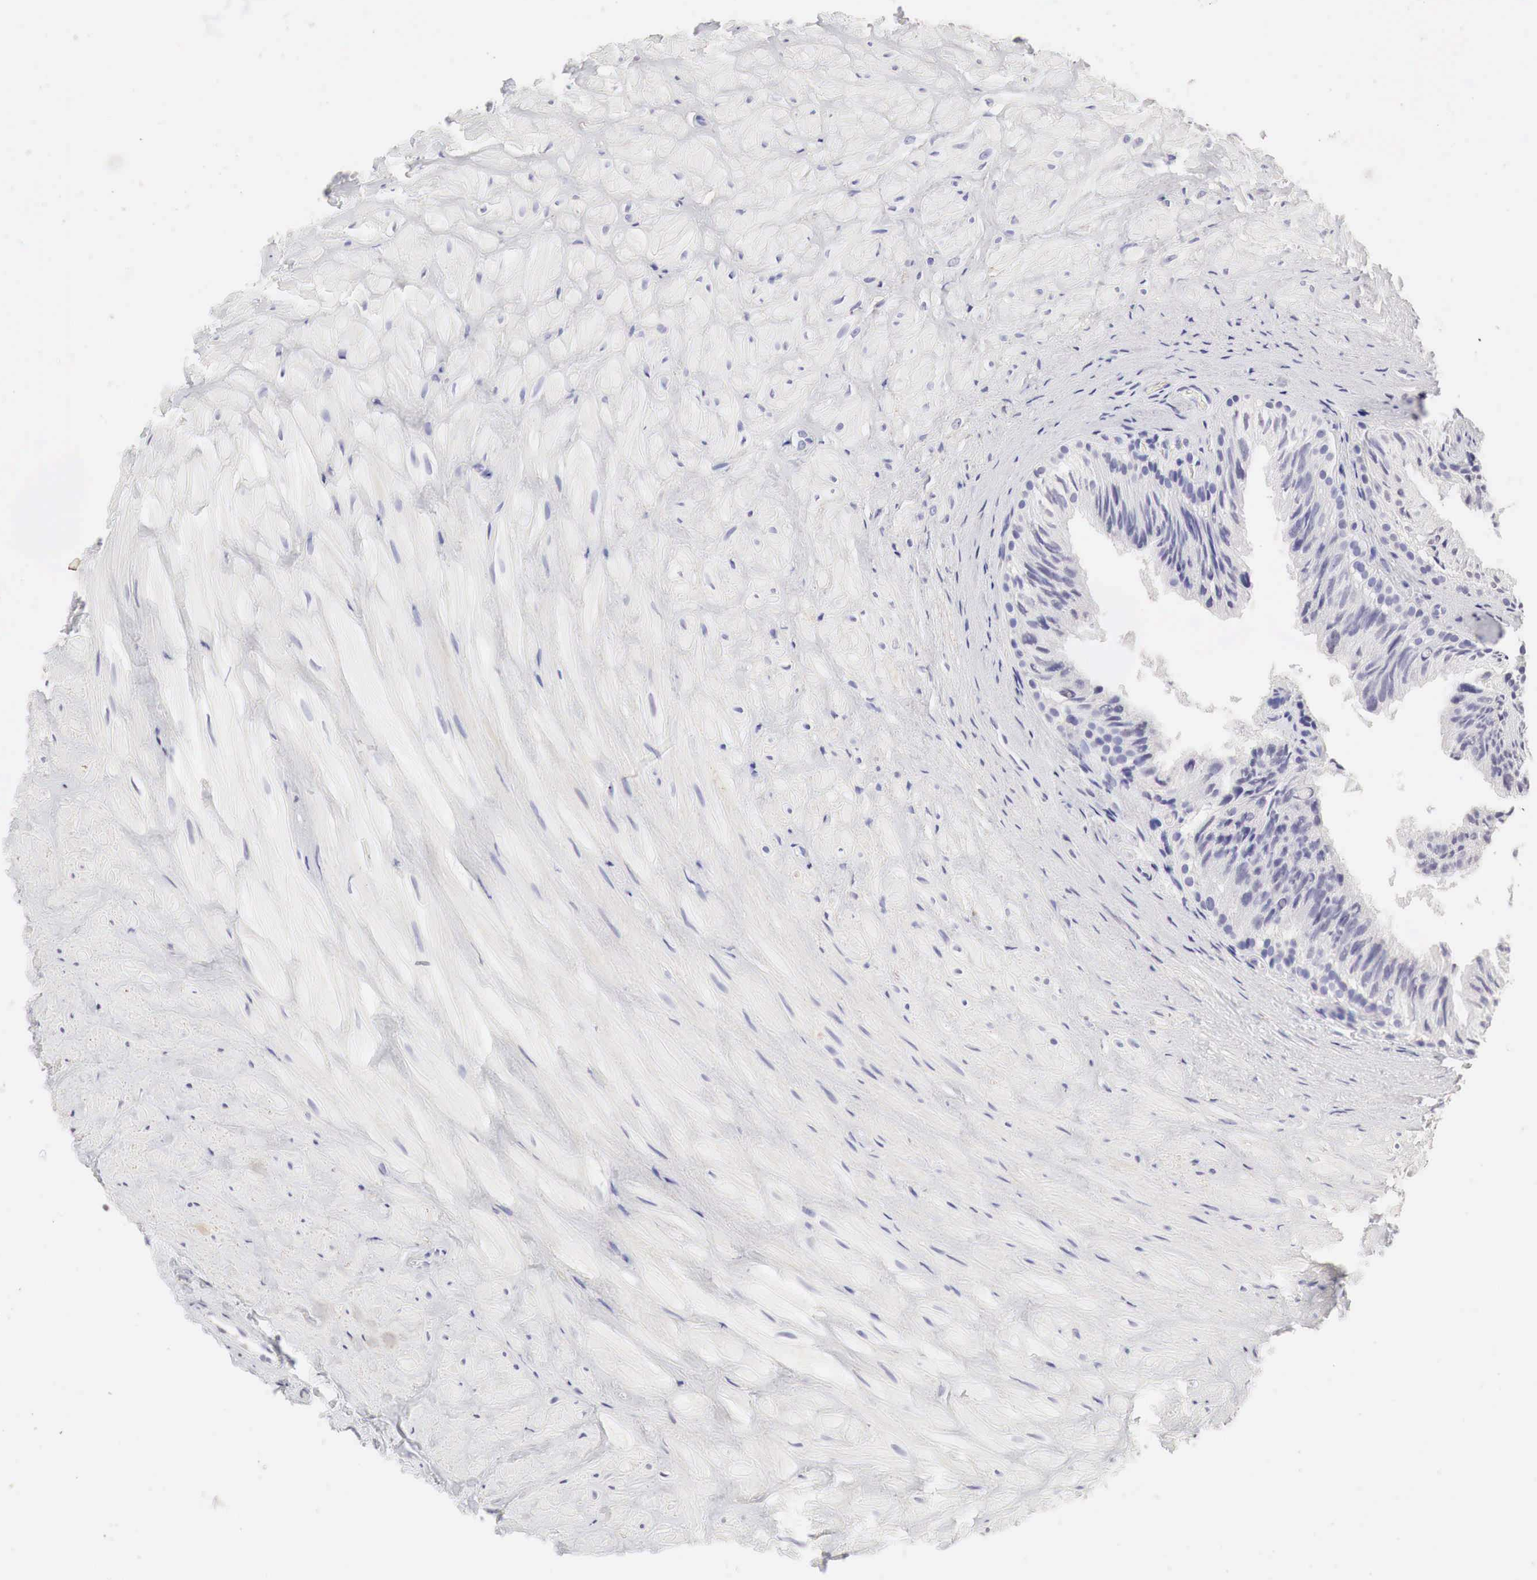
{"staining": {"intensity": "negative", "quantity": "none", "location": "none"}, "tissue": "epididymis", "cell_type": "Glandular cells", "image_type": "normal", "snomed": [{"axis": "morphology", "description": "Normal tissue, NOS"}, {"axis": "topography", "description": "Epididymis"}], "caption": "Micrograph shows no protein positivity in glandular cells of unremarkable epididymis. (DAB (3,3'-diaminobenzidine) immunohistochemistry (IHC), high magnification).", "gene": "OTC", "patient": {"sex": "male", "age": 37}}